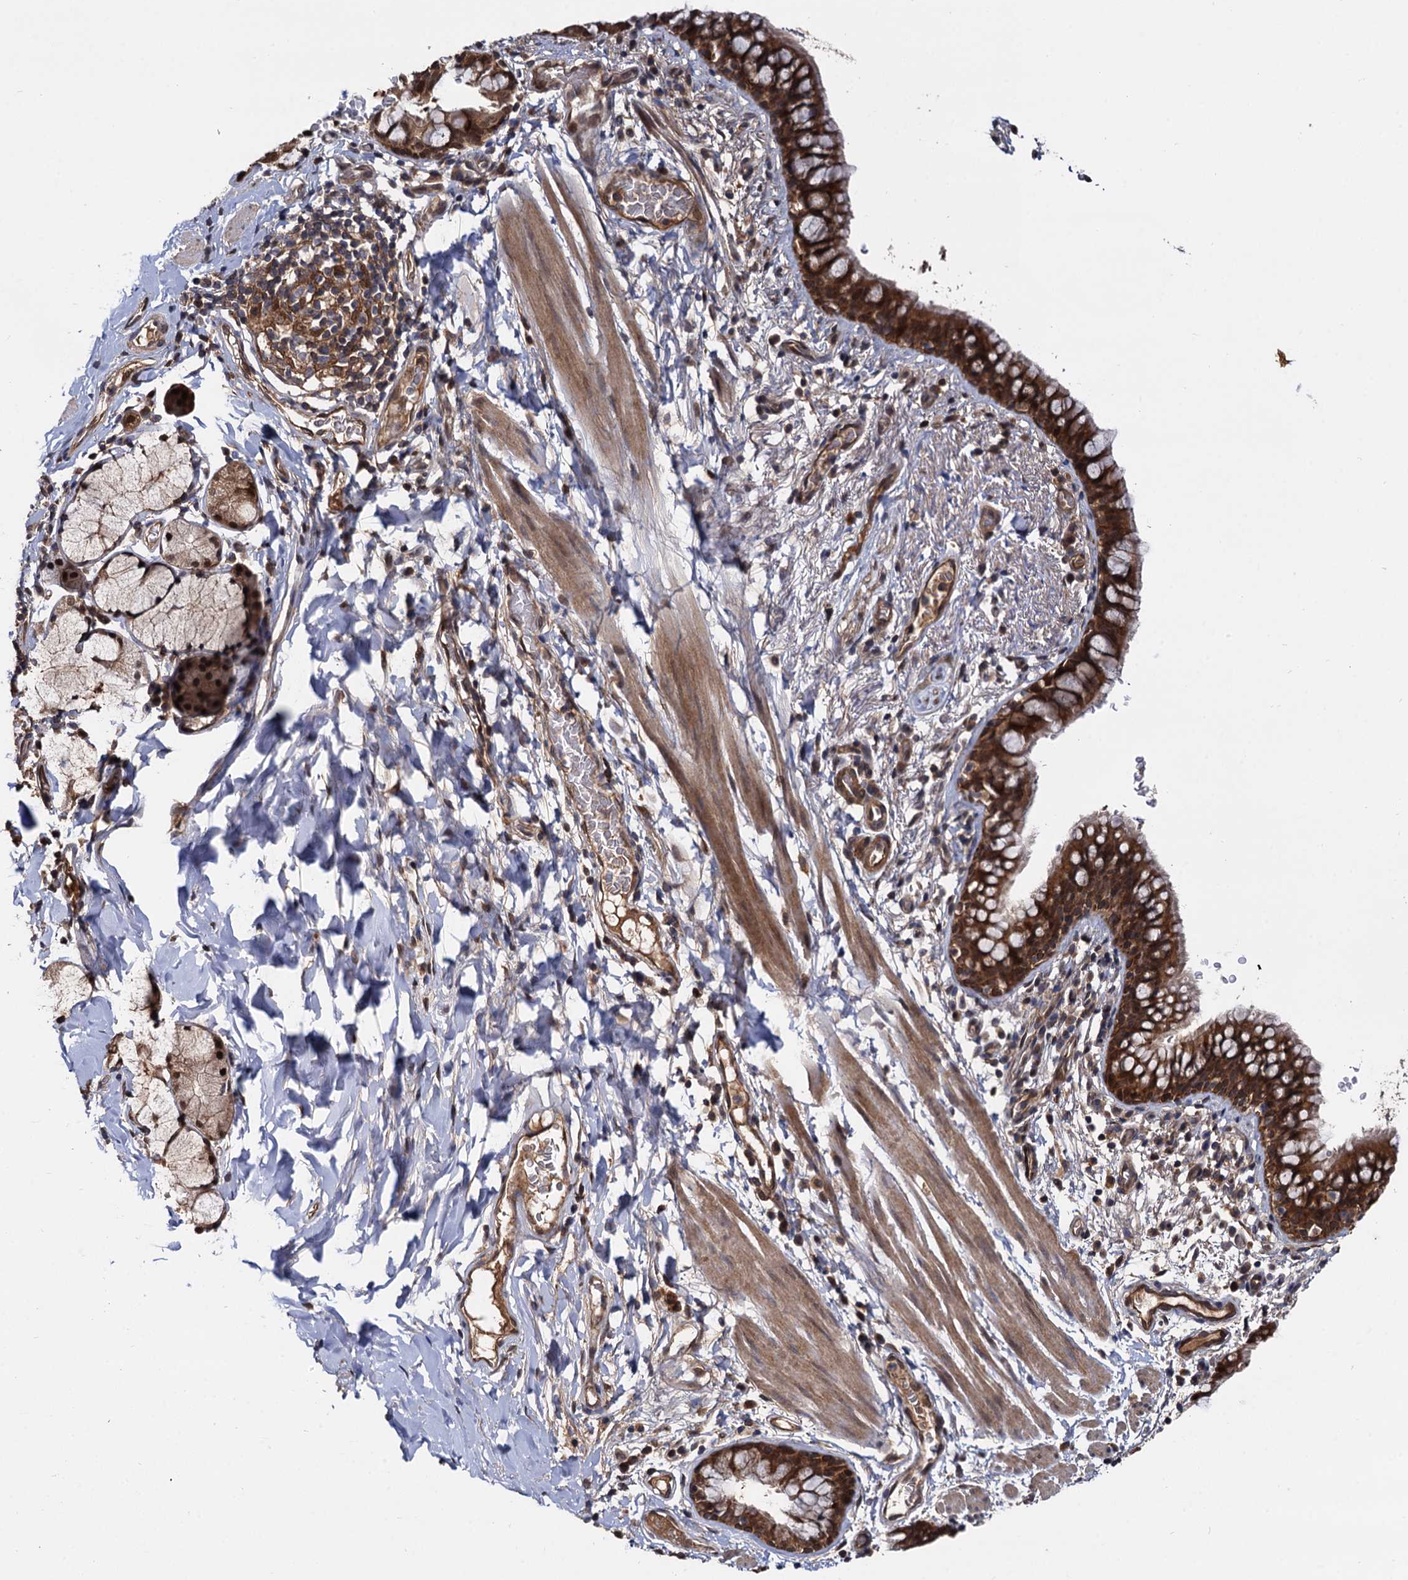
{"staining": {"intensity": "strong", "quantity": ">75%", "location": "cytoplasmic/membranous,nuclear"}, "tissue": "bronchus", "cell_type": "Respiratory epithelial cells", "image_type": "normal", "snomed": [{"axis": "morphology", "description": "Normal tissue, NOS"}, {"axis": "topography", "description": "Cartilage tissue"}, {"axis": "topography", "description": "Bronchus"}], "caption": "A photomicrograph of bronchus stained for a protein displays strong cytoplasmic/membranous,nuclear brown staining in respiratory epithelial cells. (Brightfield microscopy of DAB IHC at high magnification).", "gene": "SELENOP", "patient": {"sex": "female", "age": 36}}